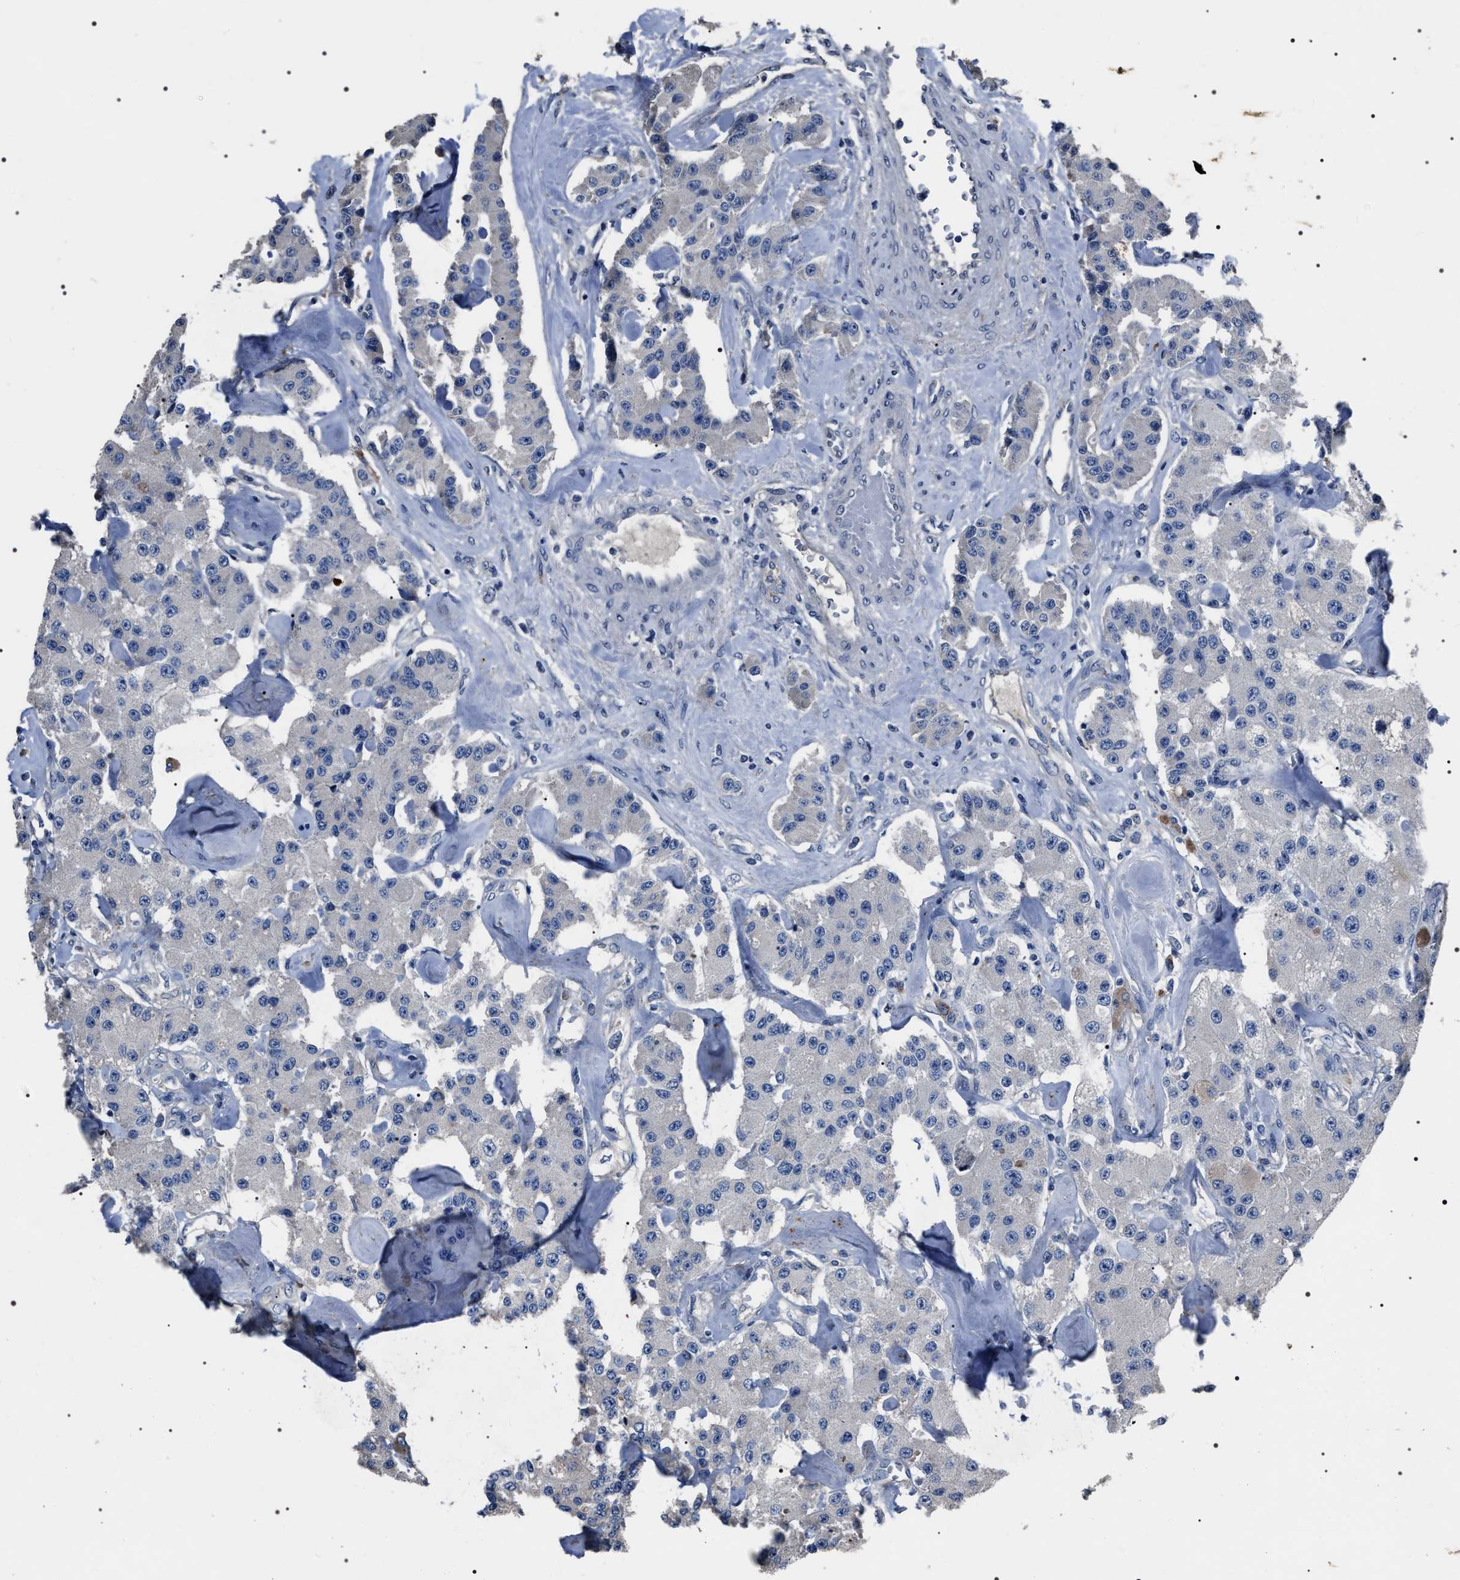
{"staining": {"intensity": "negative", "quantity": "none", "location": "none"}, "tissue": "carcinoid", "cell_type": "Tumor cells", "image_type": "cancer", "snomed": [{"axis": "morphology", "description": "Carcinoid, malignant, NOS"}, {"axis": "topography", "description": "Pancreas"}], "caption": "Tumor cells show no significant protein staining in carcinoid. The staining is performed using DAB (3,3'-diaminobenzidine) brown chromogen with nuclei counter-stained in using hematoxylin.", "gene": "TRIM54", "patient": {"sex": "male", "age": 41}}